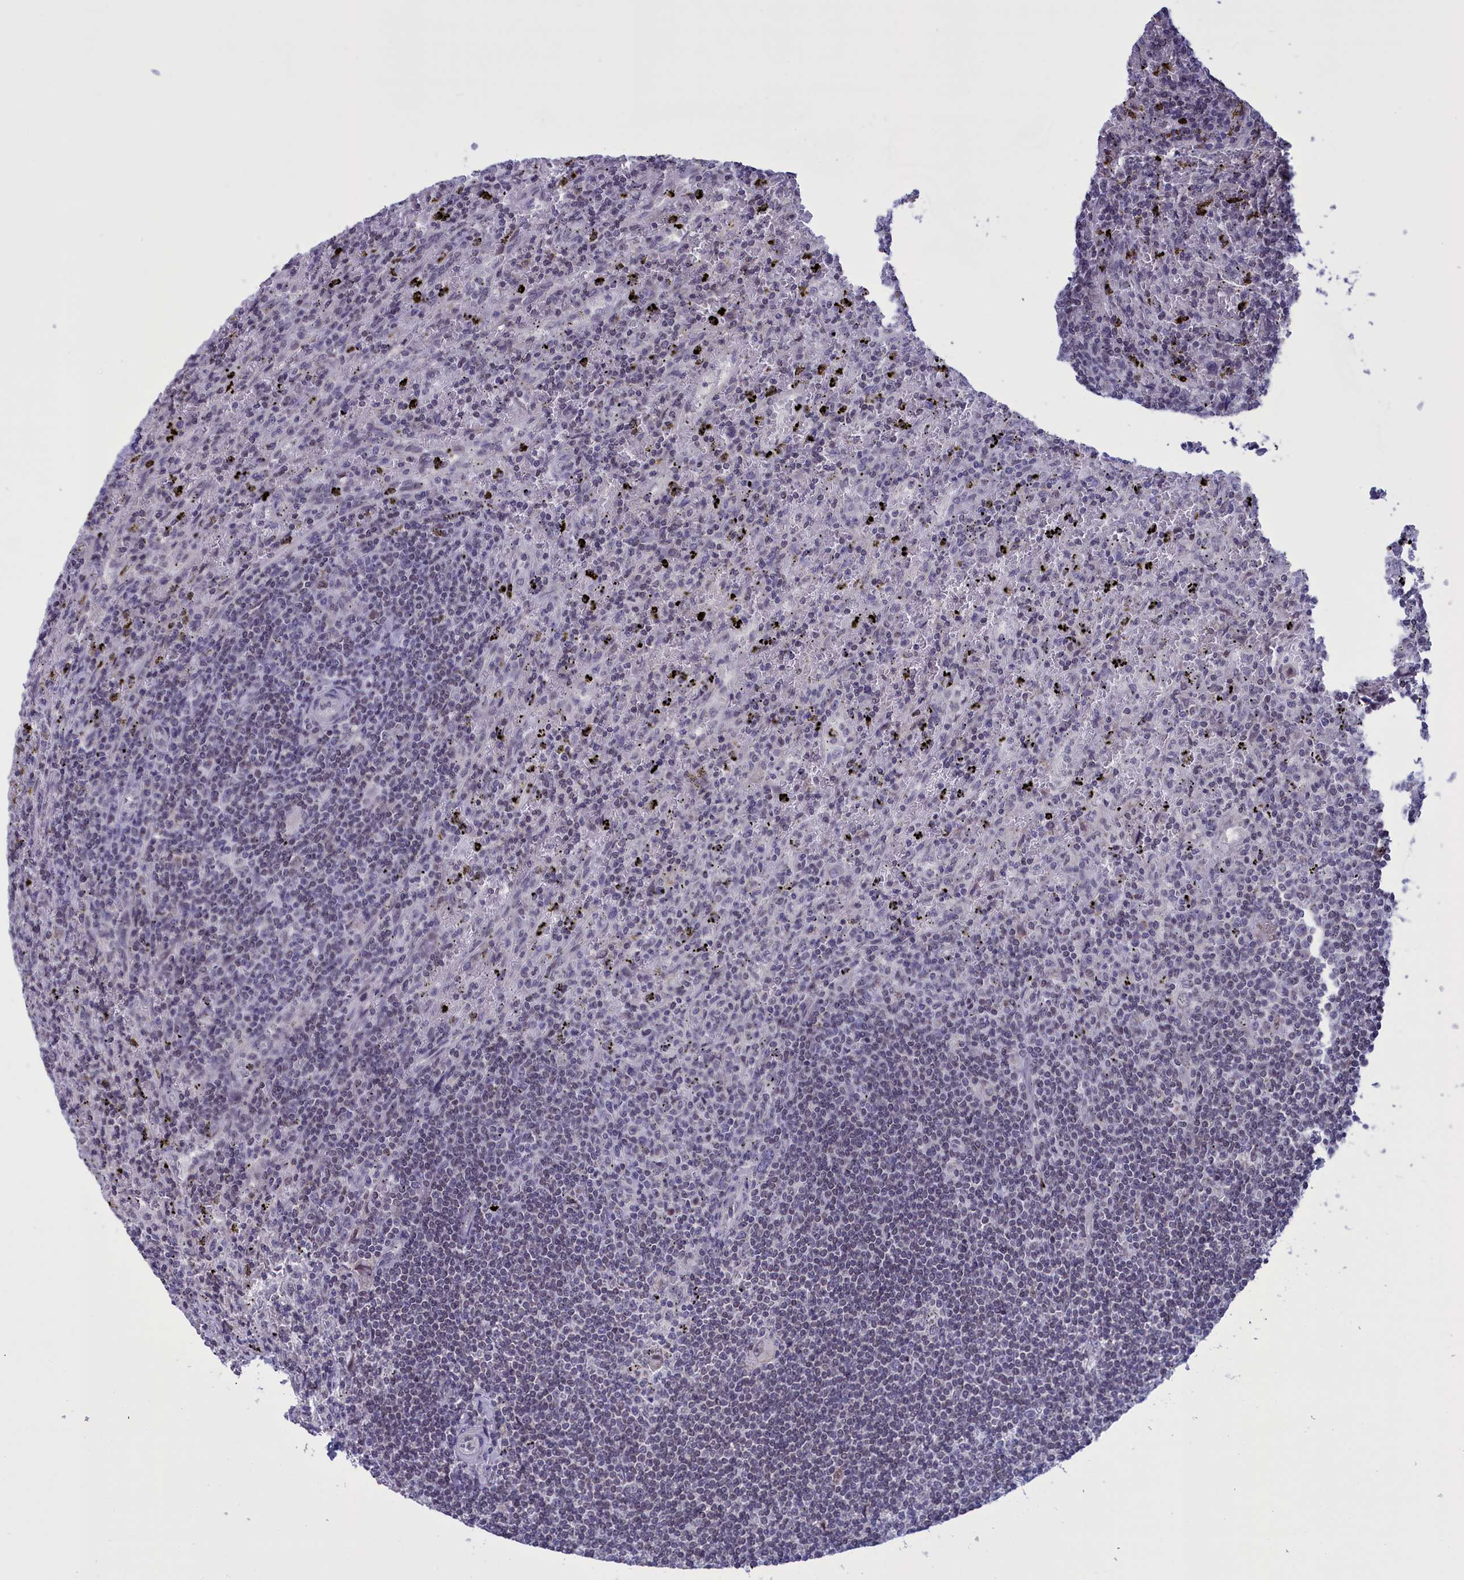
{"staining": {"intensity": "negative", "quantity": "none", "location": "none"}, "tissue": "lymphoma", "cell_type": "Tumor cells", "image_type": "cancer", "snomed": [{"axis": "morphology", "description": "Malignant lymphoma, non-Hodgkin's type, Low grade"}, {"axis": "topography", "description": "Spleen"}], "caption": "A photomicrograph of human low-grade malignant lymphoma, non-Hodgkin's type is negative for staining in tumor cells.", "gene": "PARS2", "patient": {"sex": "male", "age": 76}}